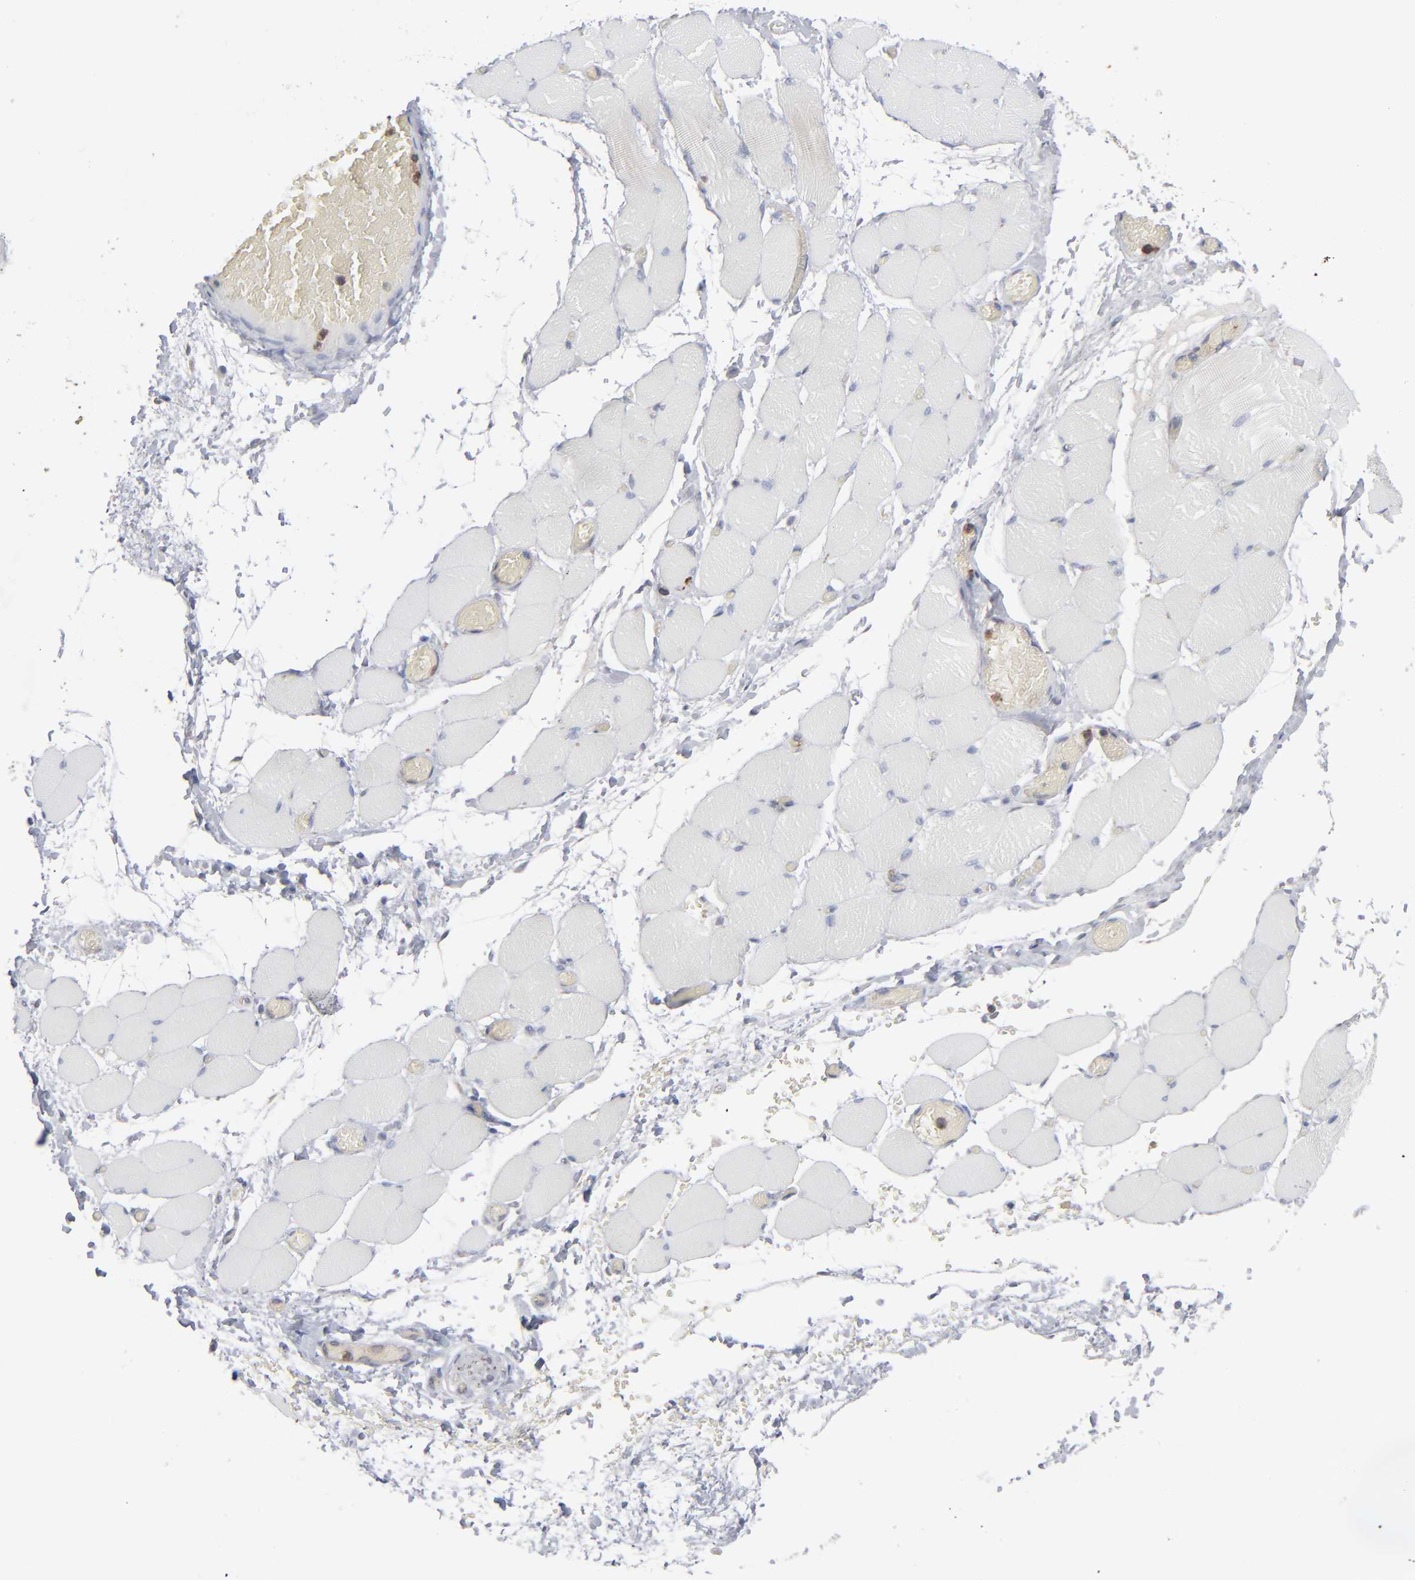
{"staining": {"intensity": "negative", "quantity": "none", "location": "none"}, "tissue": "skeletal muscle", "cell_type": "Myocytes", "image_type": "normal", "snomed": [{"axis": "morphology", "description": "Normal tissue, NOS"}, {"axis": "topography", "description": "Skeletal muscle"}, {"axis": "topography", "description": "Soft tissue"}], "caption": "Photomicrograph shows no significant protein staining in myocytes of unremarkable skeletal muscle. (Immunohistochemistry, brightfield microscopy, high magnification).", "gene": "NME1", "patient": {"sex": "female", "age": 58}}